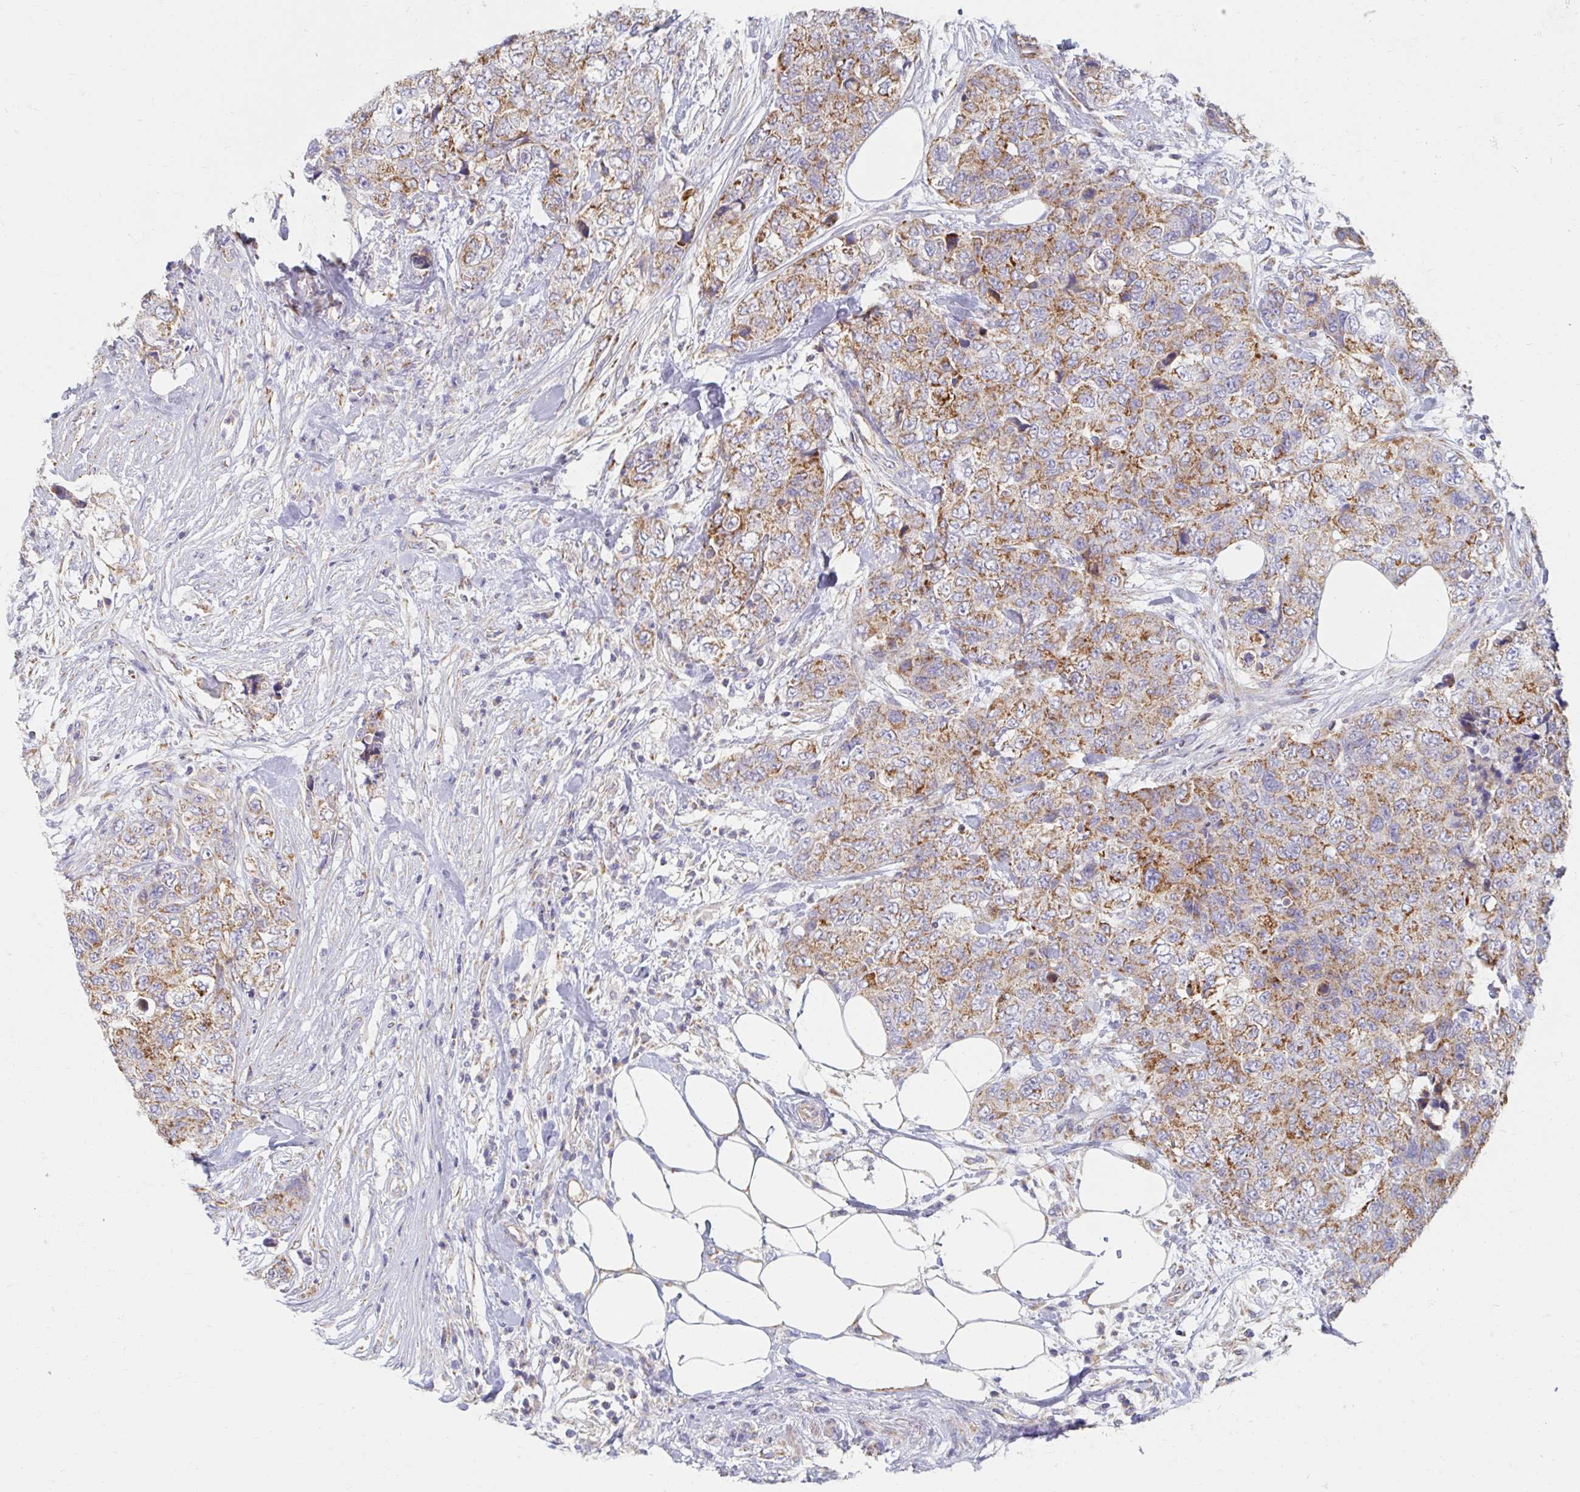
{"staining": {"intensity": "moderate", "quantity": ">75%", "location": "cytoplasmic/membranous"}, "tissue": "urothelial cancer", "cell_type": "Tumor cells", "image_type": "cancer", "snomed": [{"axis": "morphology", "description": "Urothelial carcinoma, High grade"}, {"axis": "topography", "description": "Urinary bladder"}], "caption": "Tumor cells exhibit moderate cytoplasmic/membranous expression in approximately >75% of cells in urothelial cancer.", "gene": "MAVS", "patient": {"sex": "female", "age": 78}}